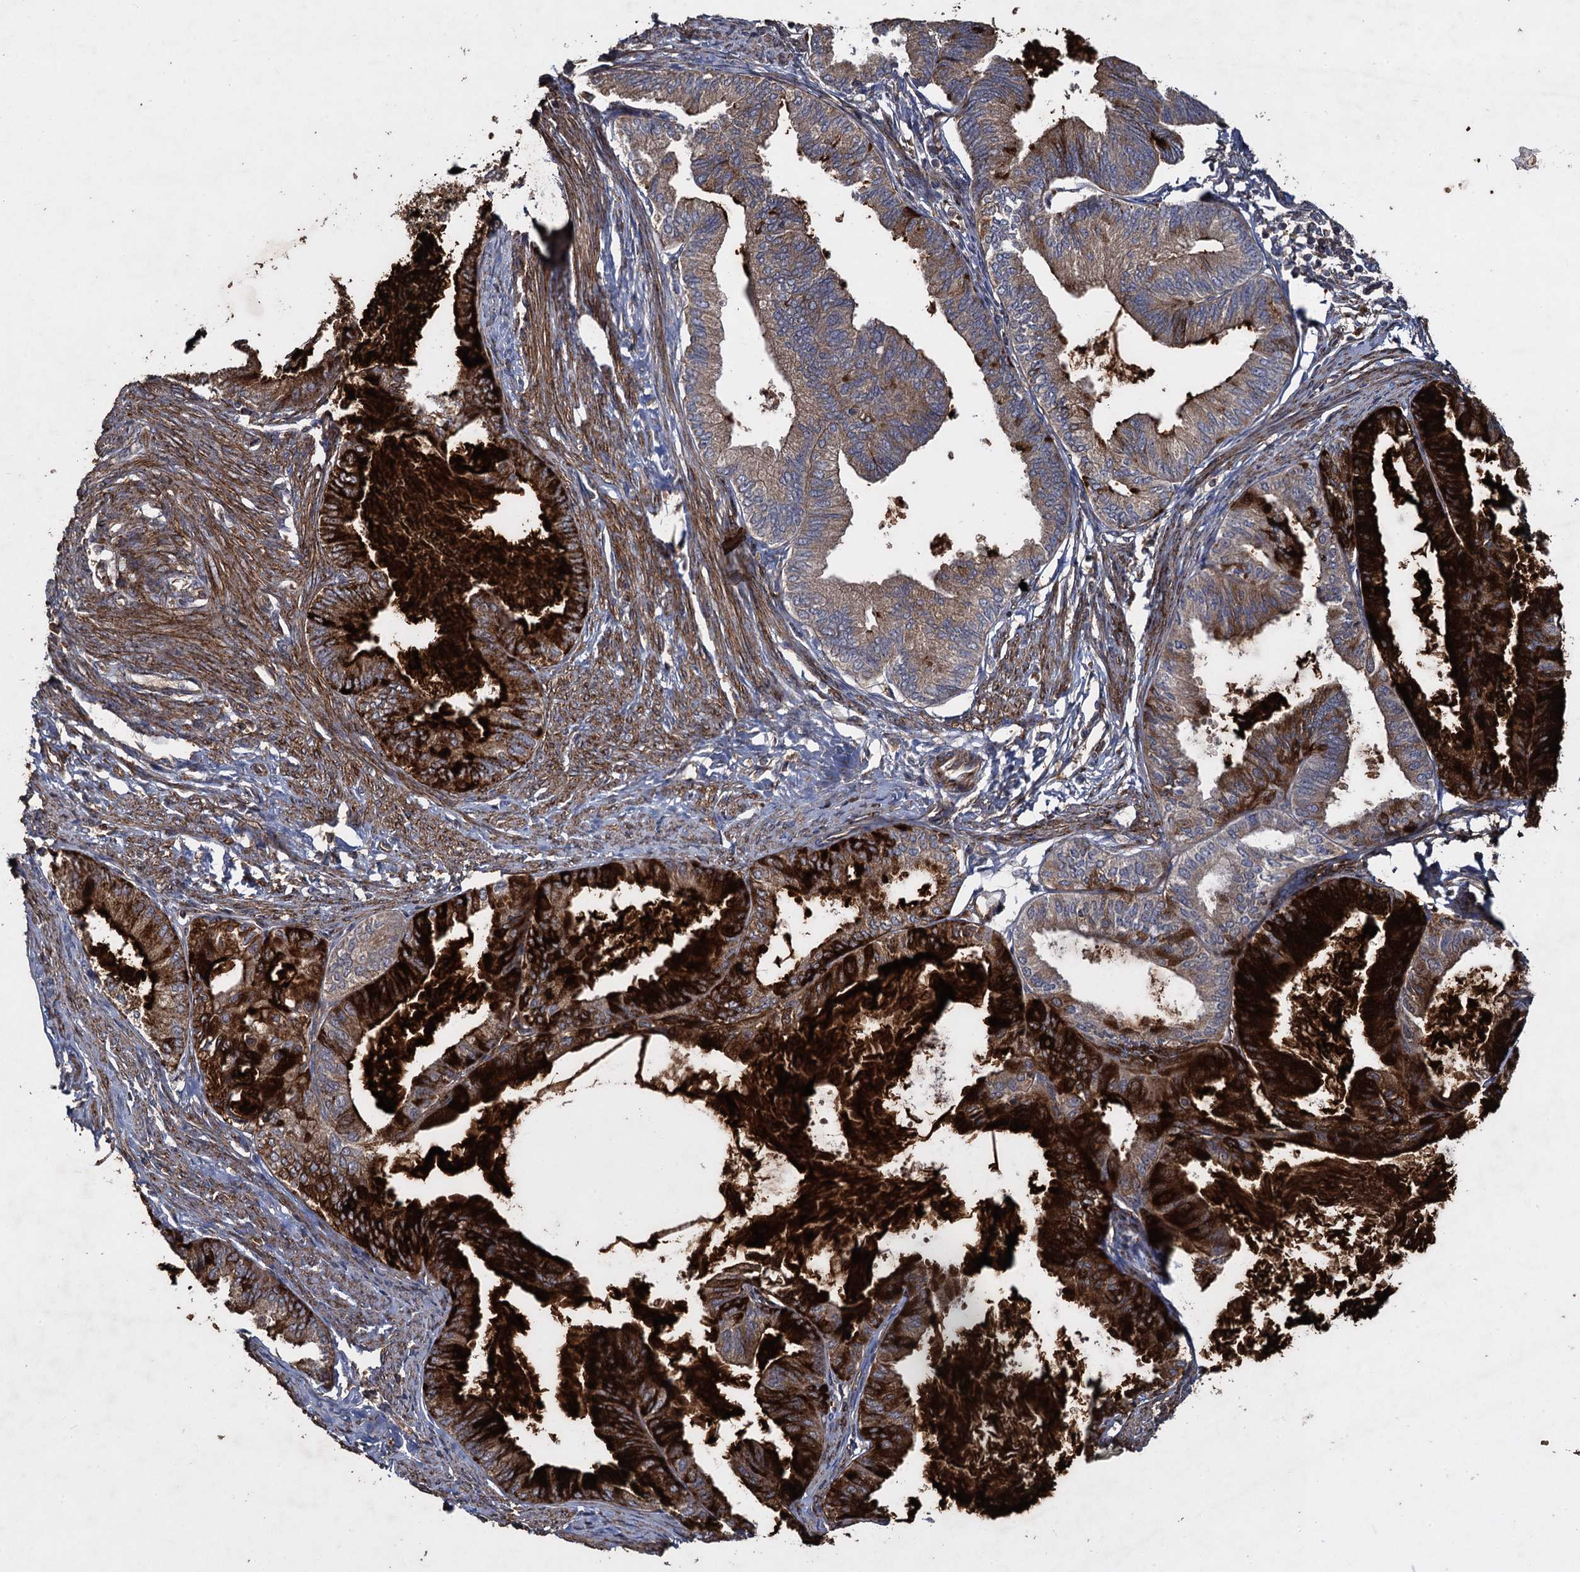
{"staining": {"intensity": "strong", "quantity": "25%-75%", "location": "cytoplasmic/membranous"}, "tissue": "endometrial cancer", "cell_type": "Tumor cells", "image_type": "cancer", "snomed": [{"axis": "morphology", "description": "Adenocarcinoma, NOS"}, {"axis": "topography", "description": "Endometrium"}], "caption": "Endometrial cancer tissue reveals strong cytoplasmic/membranous staining in about 25%-75% of tumor cells, visualized by immunohistochemistry.", "gene": "TXNDC11", "patient": {"sex": "female", "age": 86}}